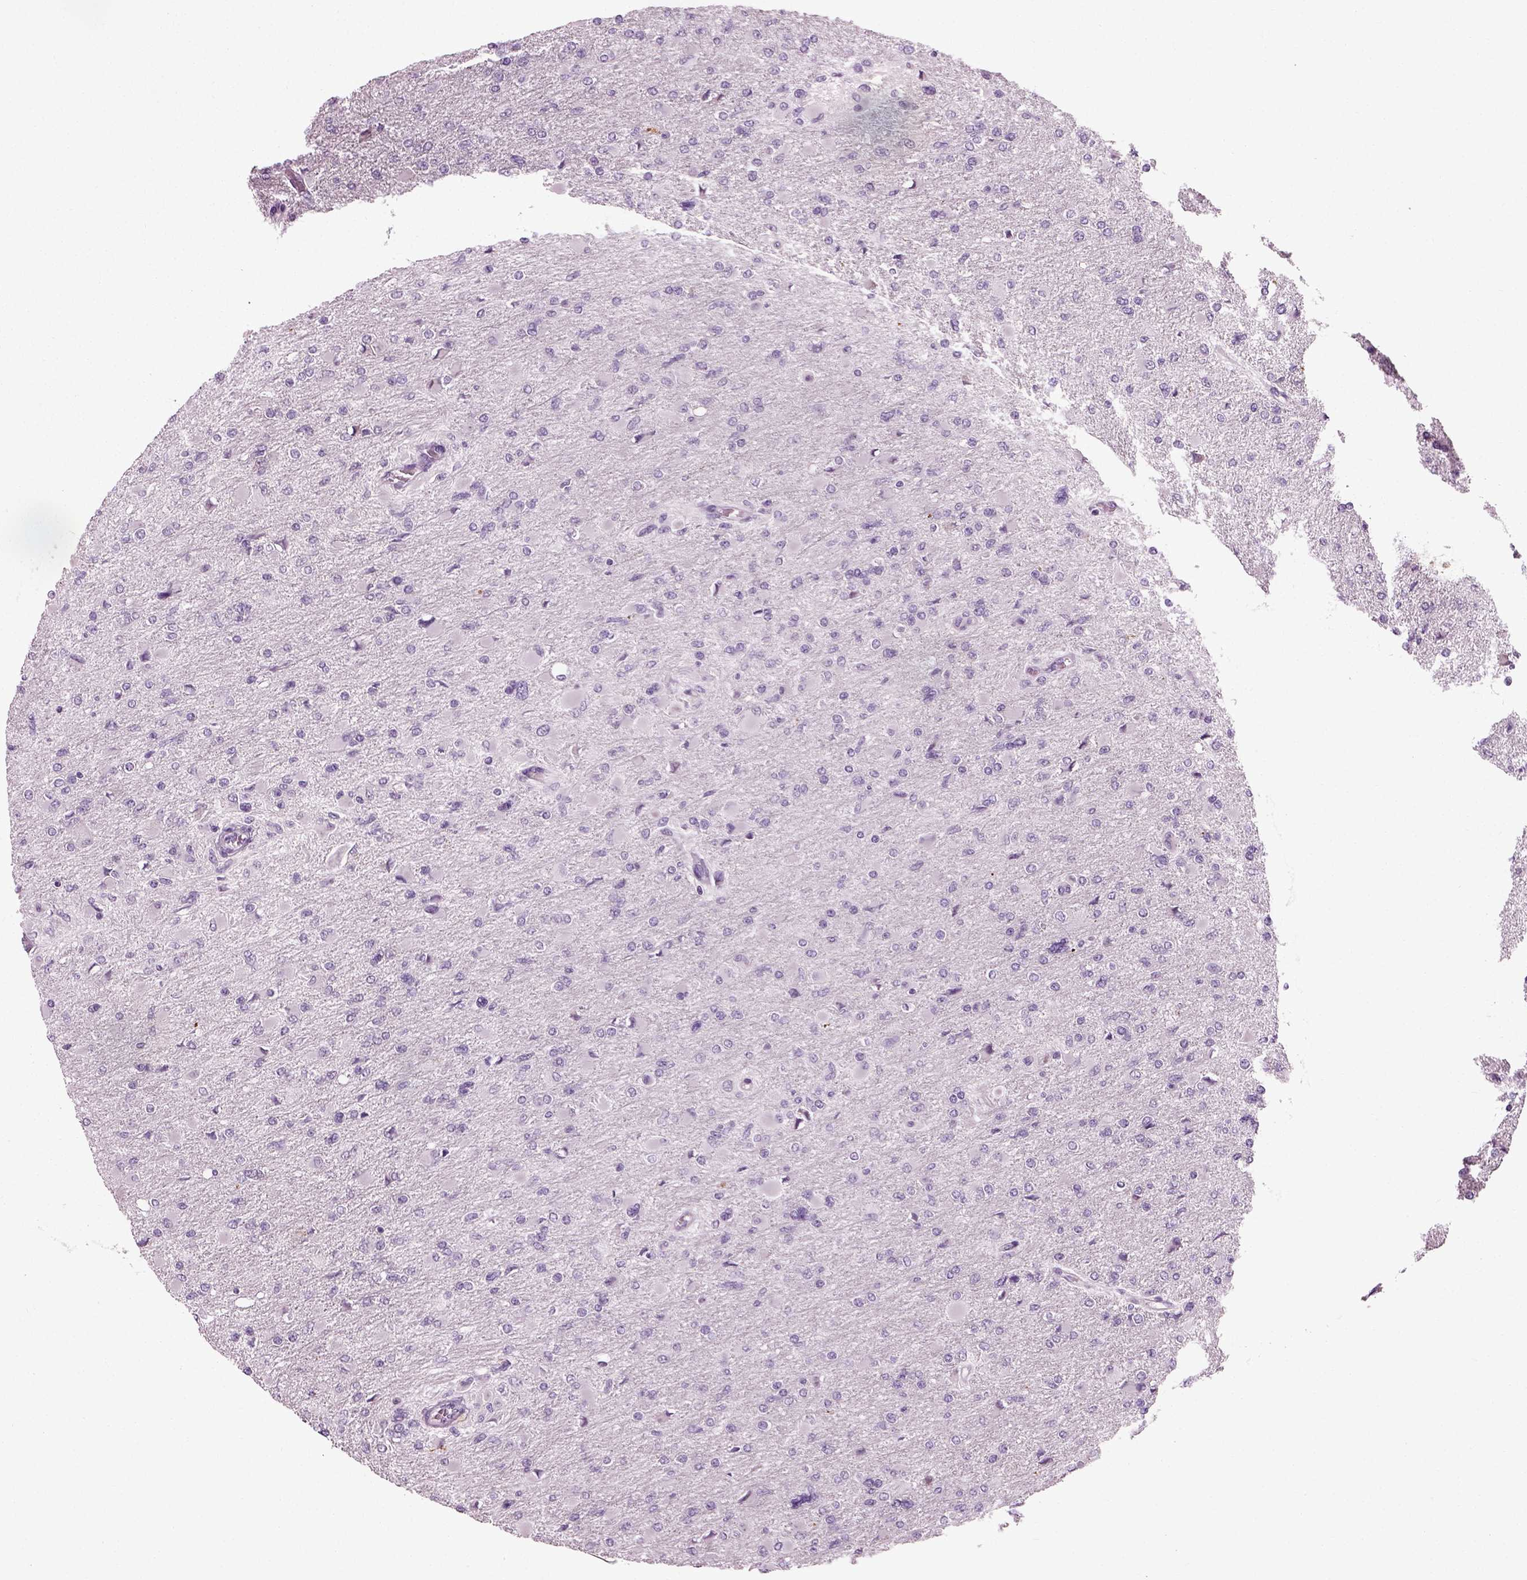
{"staining": {"intensity": "negative", "quantity": "none", "location": "none"}, "tissue": "glioma", "cell_type": "Tumor cells", "image_type": "cancer", "snomed": [{"axis": "morphology", "description": "Glioma, malignant, High grade"}, {"axis": "topography", "description": "Cerebral cortex"}], "caption": "Protein analysis of high-grade glioma (malignant) demonstrates no significant positivity in tumor cells.", "gene": "SCG5", "patient": {"sex": "female", "age": 36}}